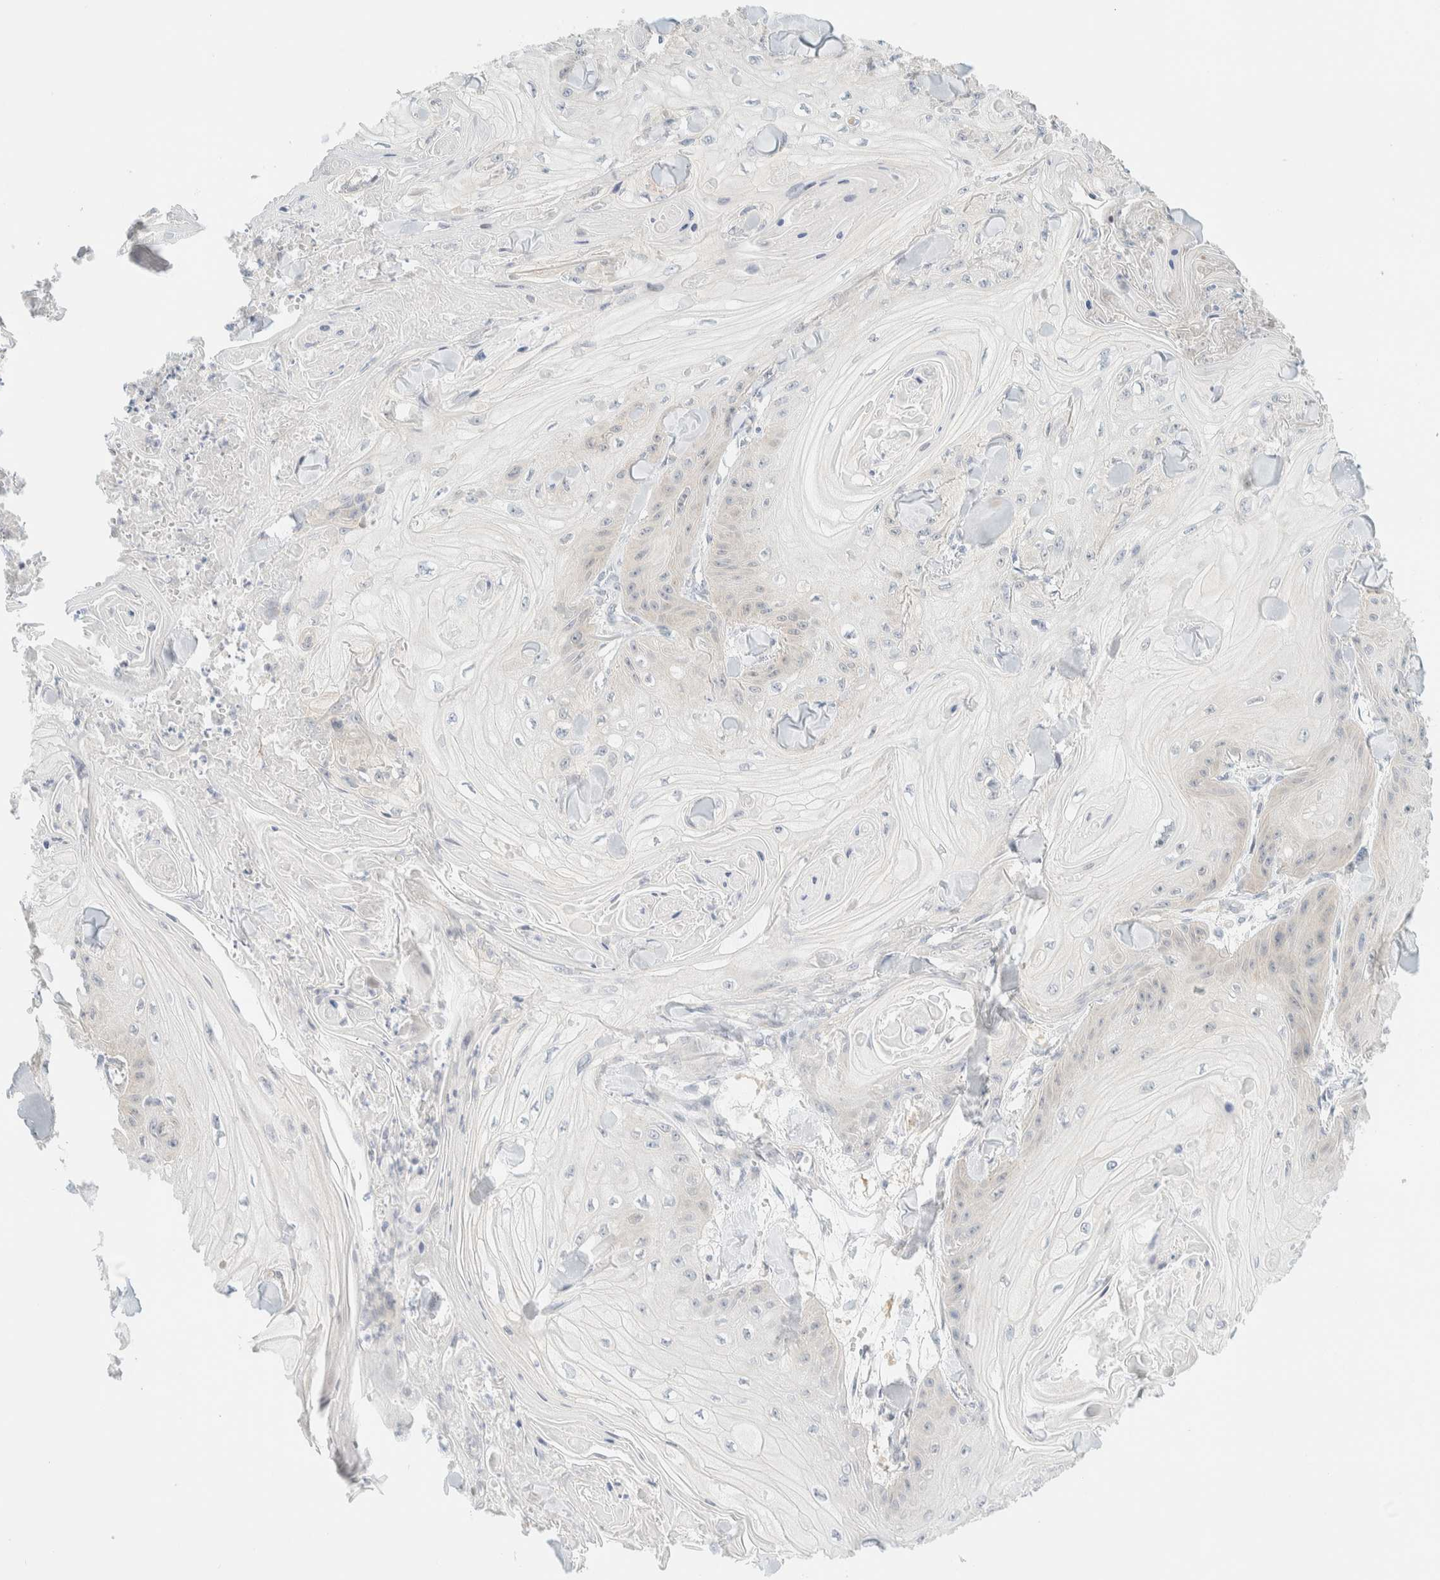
{"staining": {"intensity": "negative", "quantity": "none", "location": "none"}, "tissue": "skin cancer", "cell_type": "Tumor cells", "image_type": "cancer", "snomed": [{"axis": "morphology", "description": "Squamous cell carcinoma, NOS"}, {"axis": "topography", "description": "Skin"}], "caption": "DAB immunohistochemical staining of human skin cancer (squamous cell carcinoma) exhibits no significant positivity in tumor cells. Nuclei are stained in blue.", "gene": "PCYT2", "patient": {"sex": "male", "age": 74}}